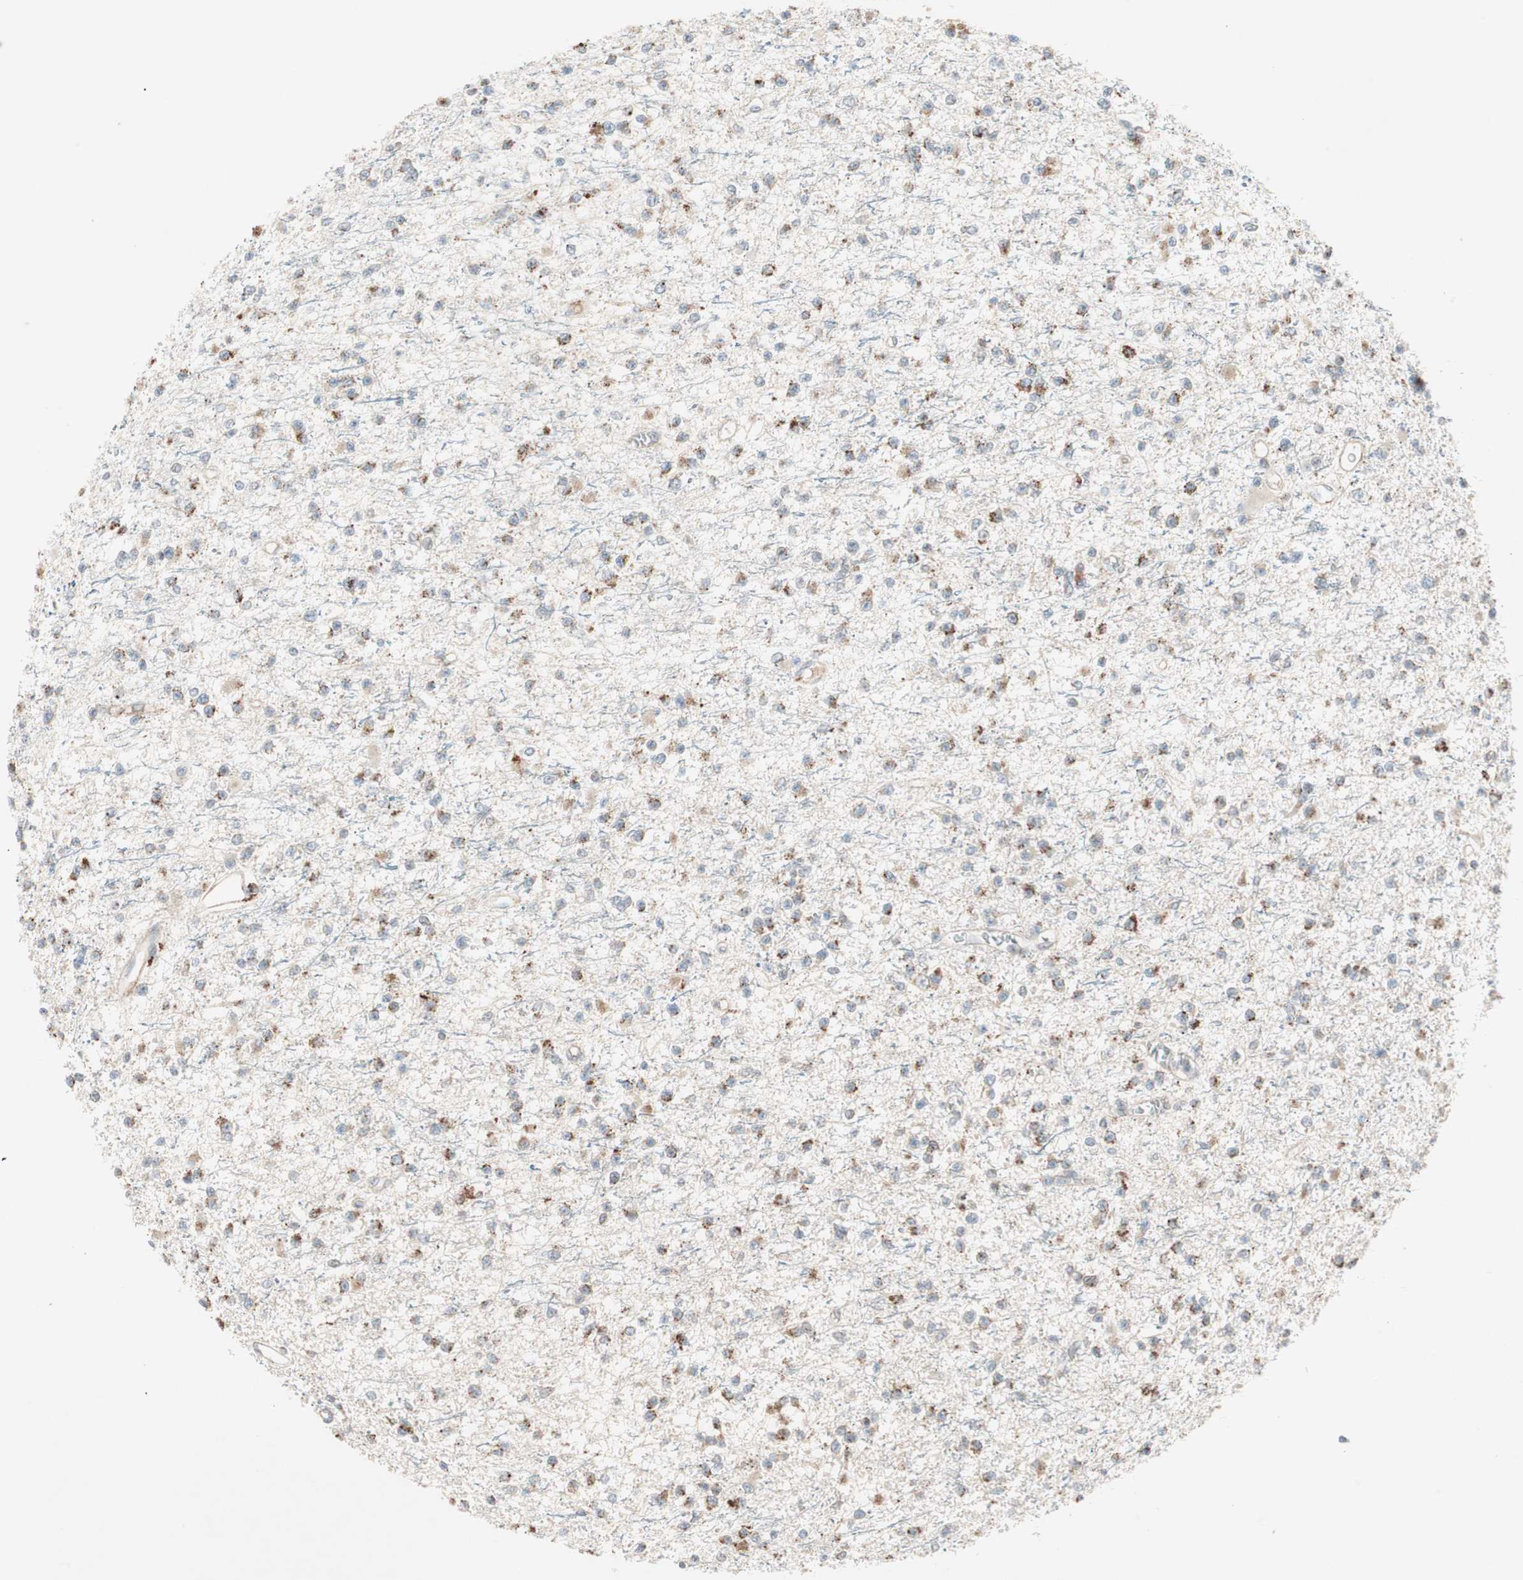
{"staining": {"intensity": "weak", "quantity": "25%-75%", "location": "cytoplasmic/membranous"}, "tissue": "glioma", "cell_type": "Tumor cells", "image_type": "cancer", "snomed": [{"axis": "morphology", "description": "Glioma, malignant, Low grade"}, {"axis": "topography", "description": "Brain"}], "caption": "IHC image of malignant low-grade glioma stained for a protein (brown), which demonstrates low levels of weak cytoplasmic/membranous staining in approximately 25%-75% of tumor cells.", "gene": "FGFR4", "patient": {"sex": "female", "age": 22}}